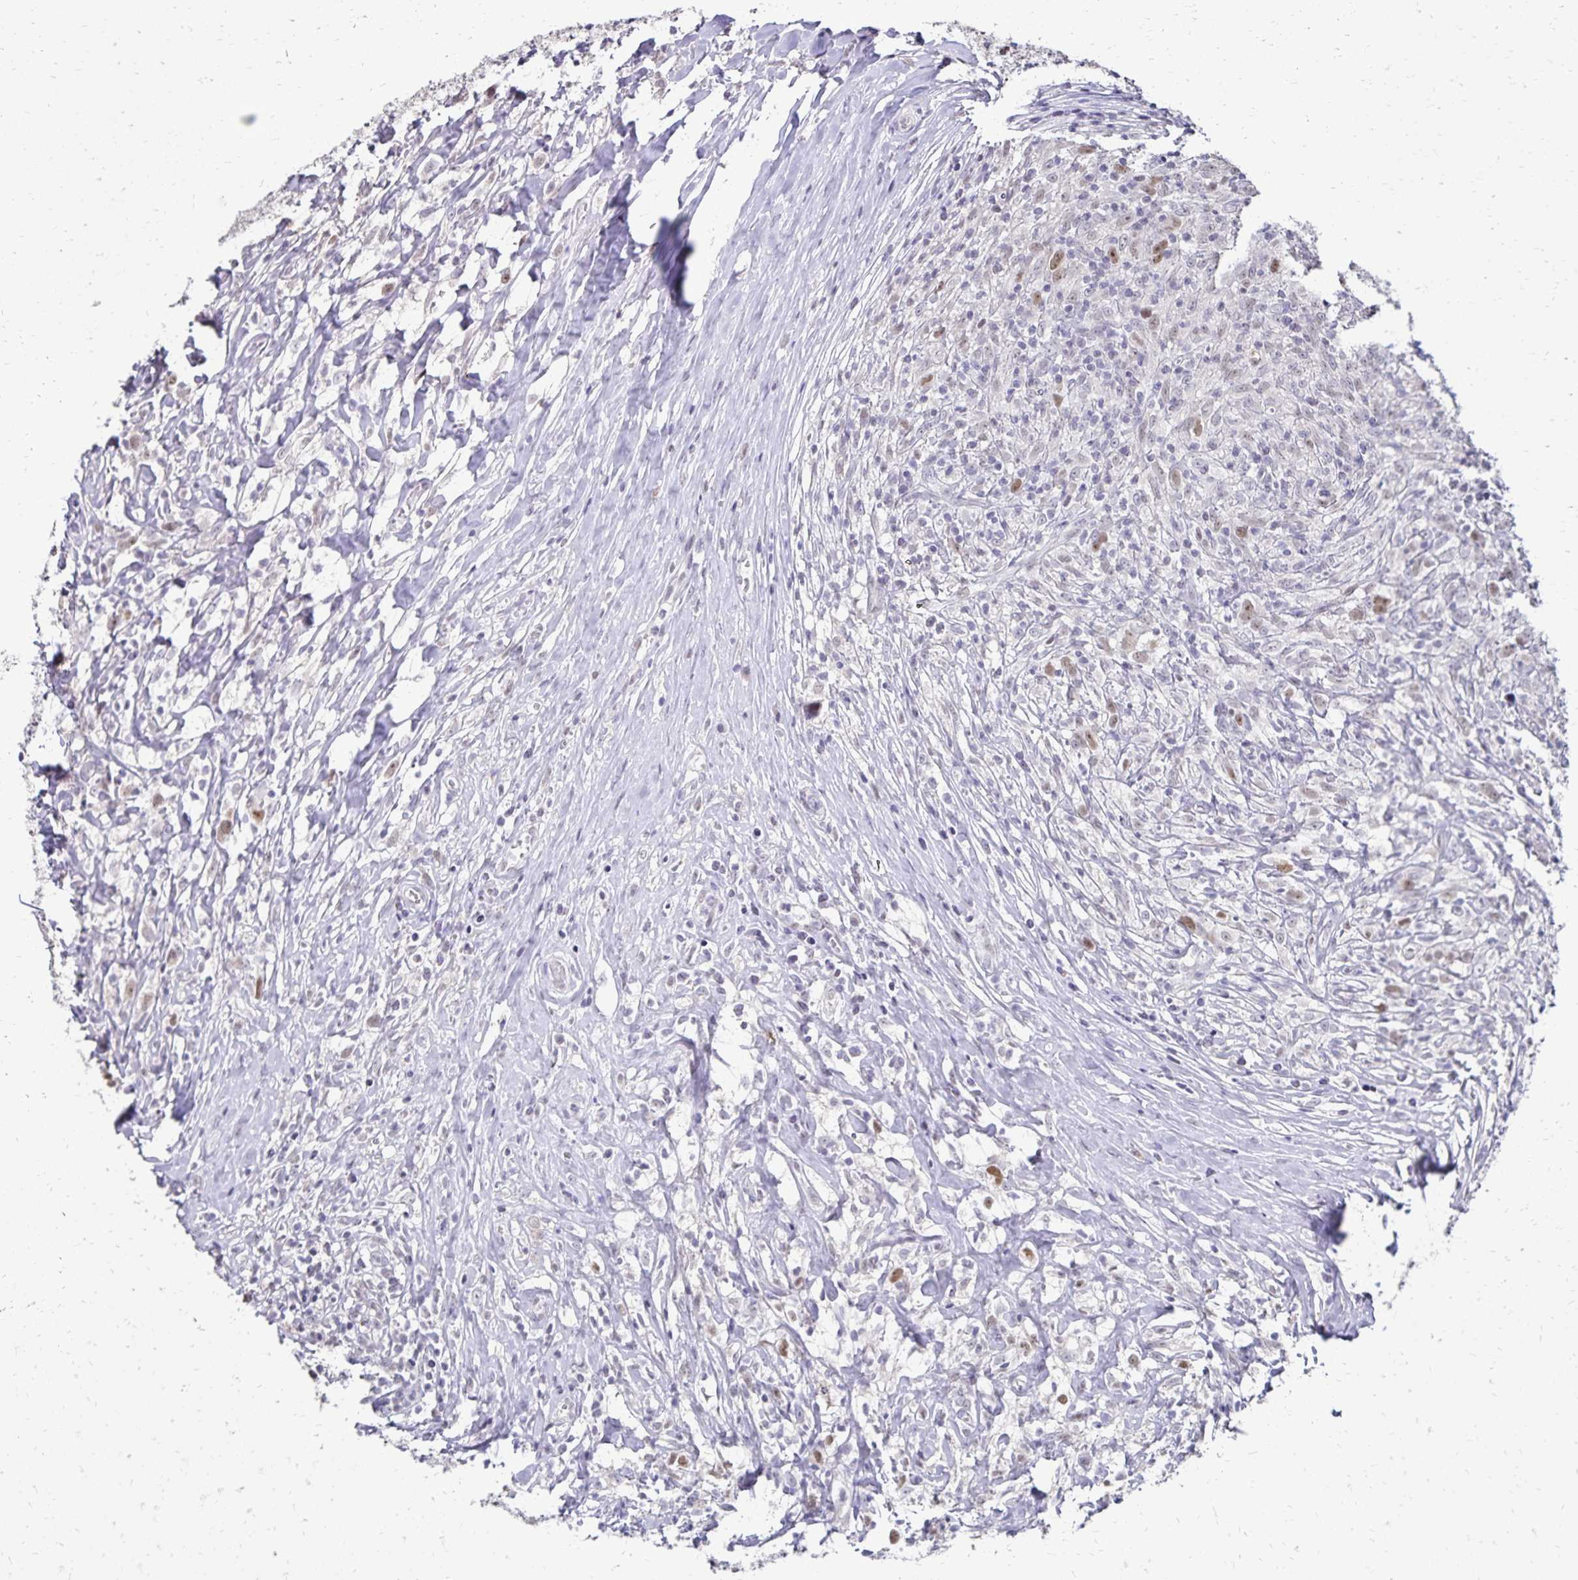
{"staining": {"intensity": "moderate", "quantity": ">75%", "location": "nuclear"}, "tissue": "lymphoma", "cell_type": "Tumor cells", "image_type": "cancer", "snomed": [{"axis": "morphology", "description": "Hodgkin's disease, NOS"}, {"axis": "topography", "description": "No Tissue"}], "caption": "IHC of Hodgkin's disease reveals medium levels of moderate nuclear staining in approximately >75% of tumor cells.", "gene": "POLB", "patient": {"sex": "female", "age": 21}}